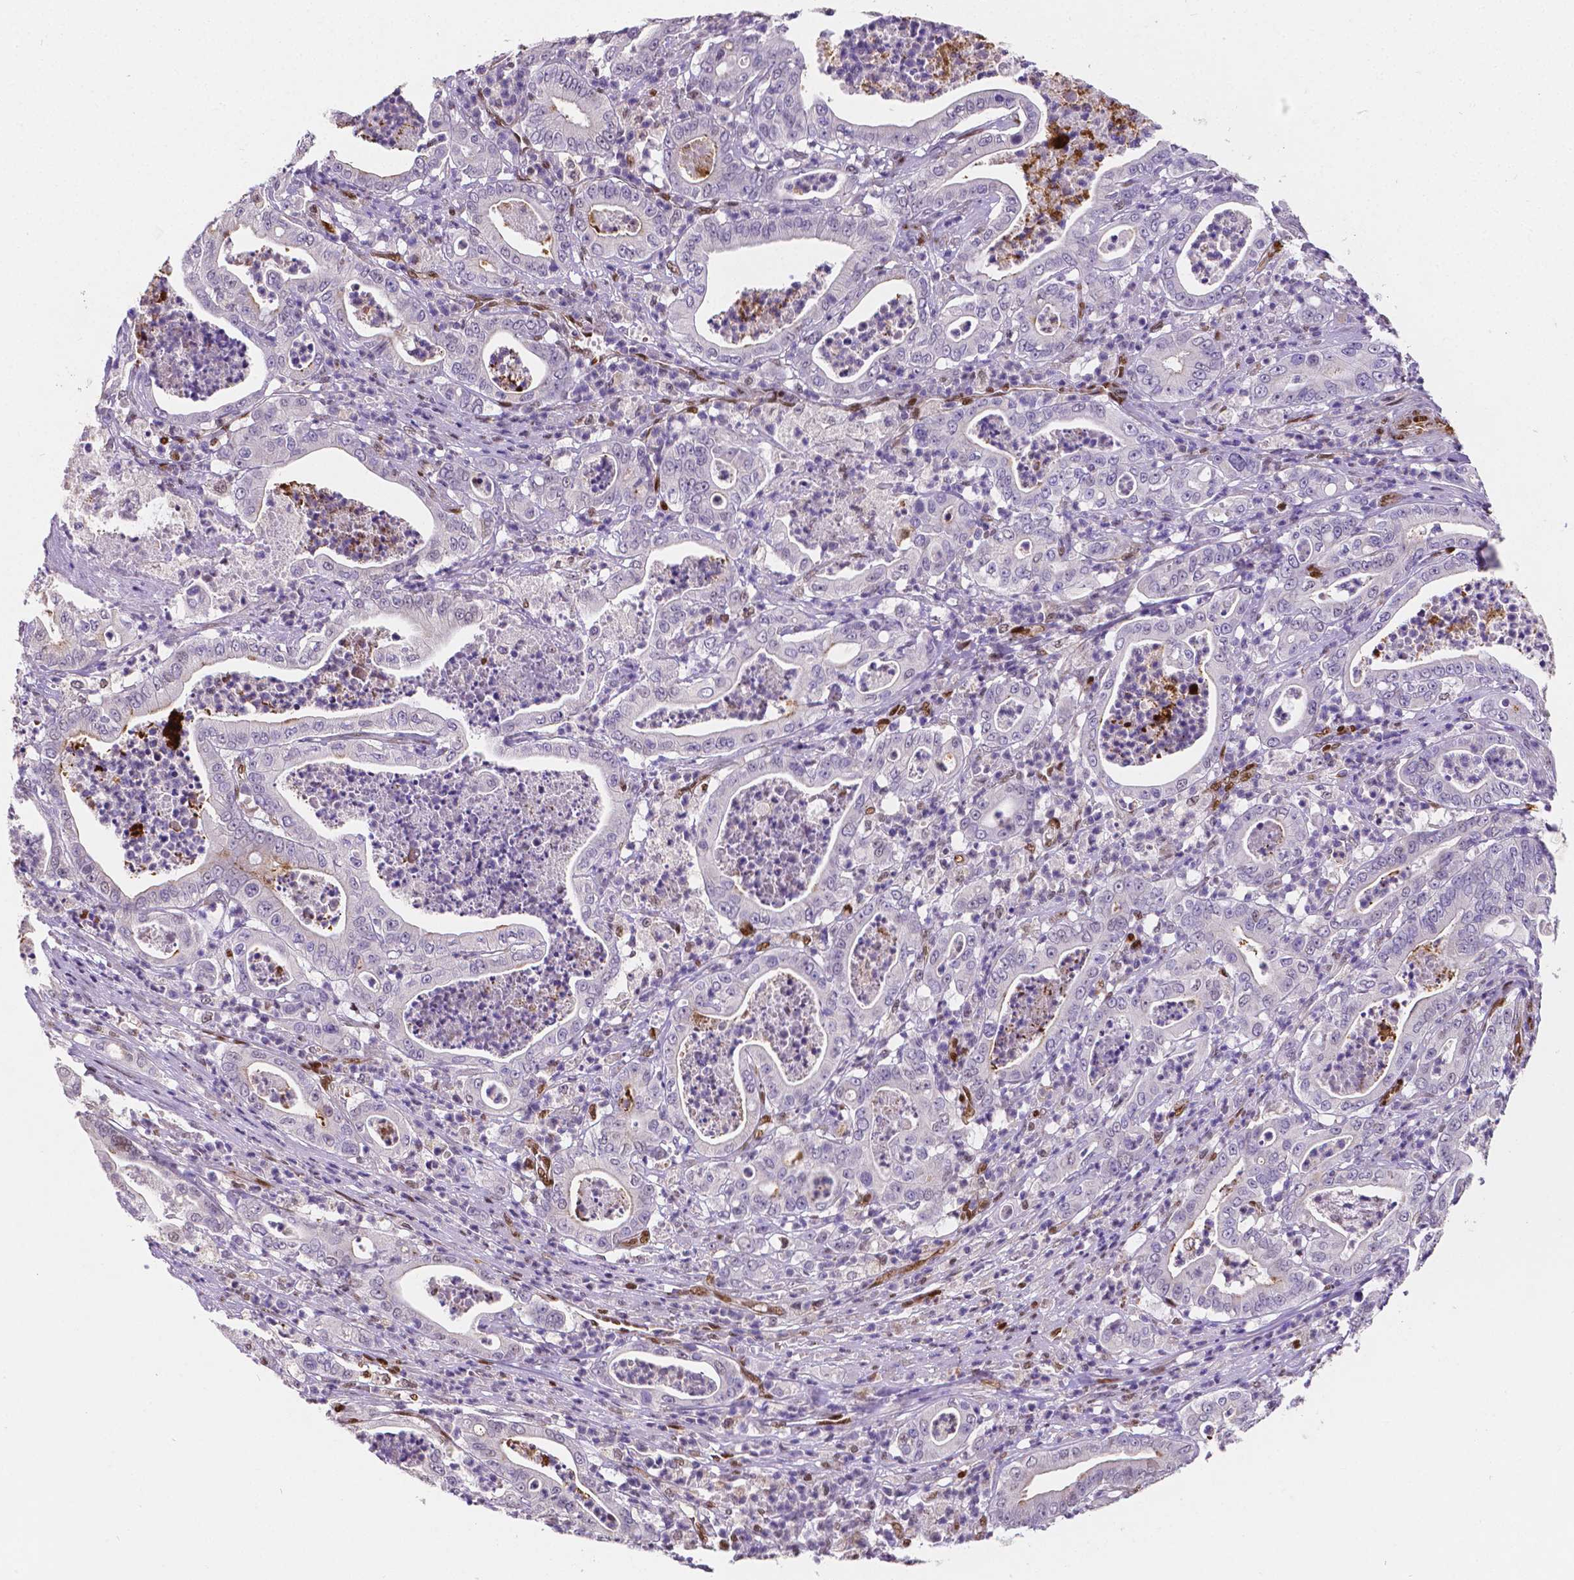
{"staining": {"intensity": "negative", "quantity": "none", "location": "none"}, "tissue": "pancreatic cancer", "cell_type": "Tumor cells", "image_type": "cancer", "snomed": [{"axis": "morphology", "description": "Adenocarcinoma, NOS"}, {"axis": "topography", "description": "Pancreas"}], "caption": "Micrograph shows no significant protein staining in tumor cells of pancreatic cancer (adenocarcinoma).", "gene": "MEF2C", "patient": {"sex": "male", "age": 71}}